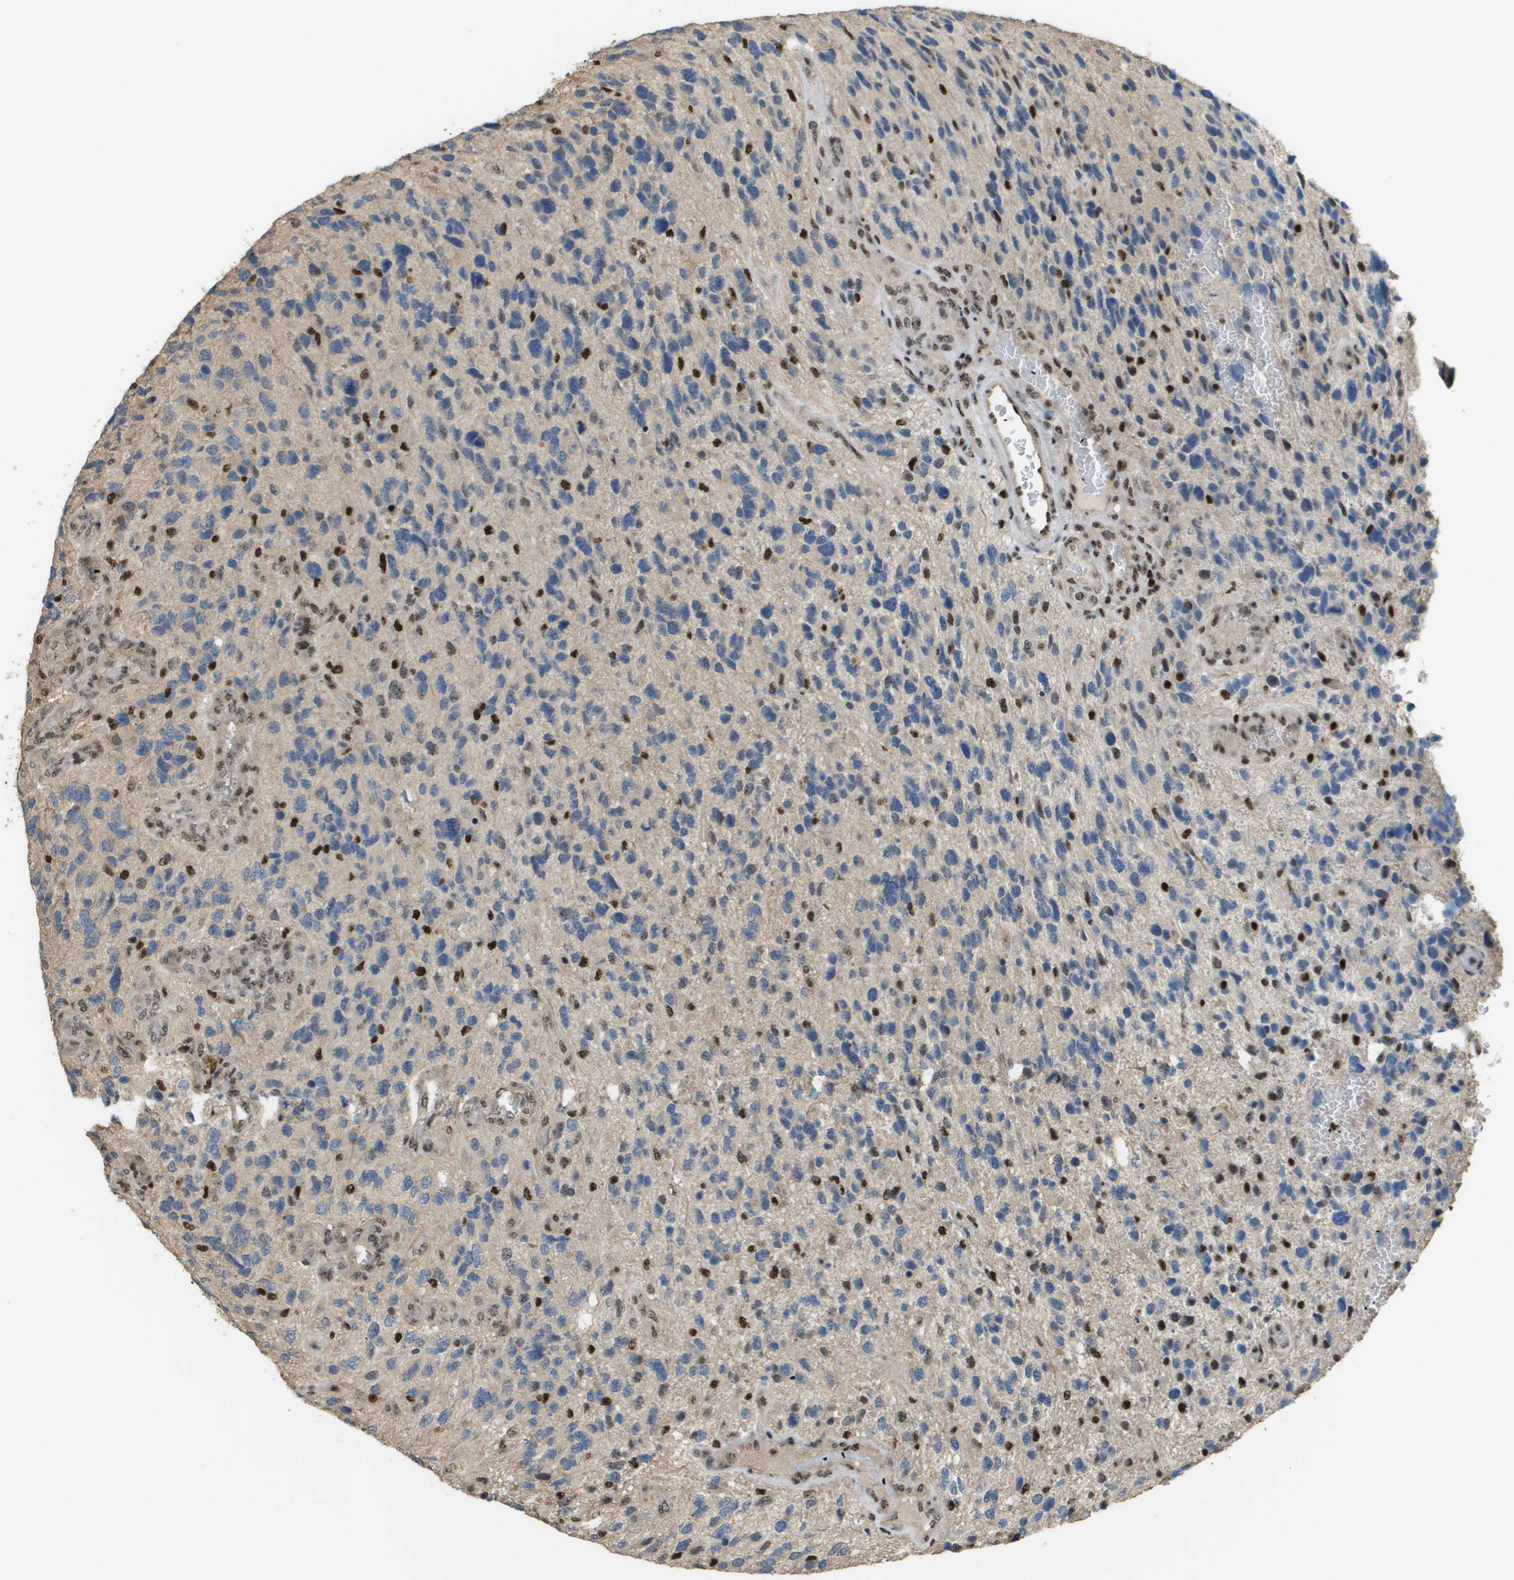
{"staining": {"intensity": "strong", "quantity": "<25%", "location": "nuclear"}, "tissue": "glioma", "cell_type": "Tumor cells", "image_type": "cancer", "snomed": [{"axis": "morphology", "description": "Glioma, malignant, High grade"}, {"axis": "topography", "description": "Brain"}], "caption": "A high-resolution micrograph shows IHC staining of malignant high-grade glioma, which exhibits strong nuclear expression in approximately <25% of tumor cells. Immunohistochemistry stains the protein of interest in brown and the nuclei are stained blue.", "gene": "SP100", "patient": {"sex": "female", "age": 58}}